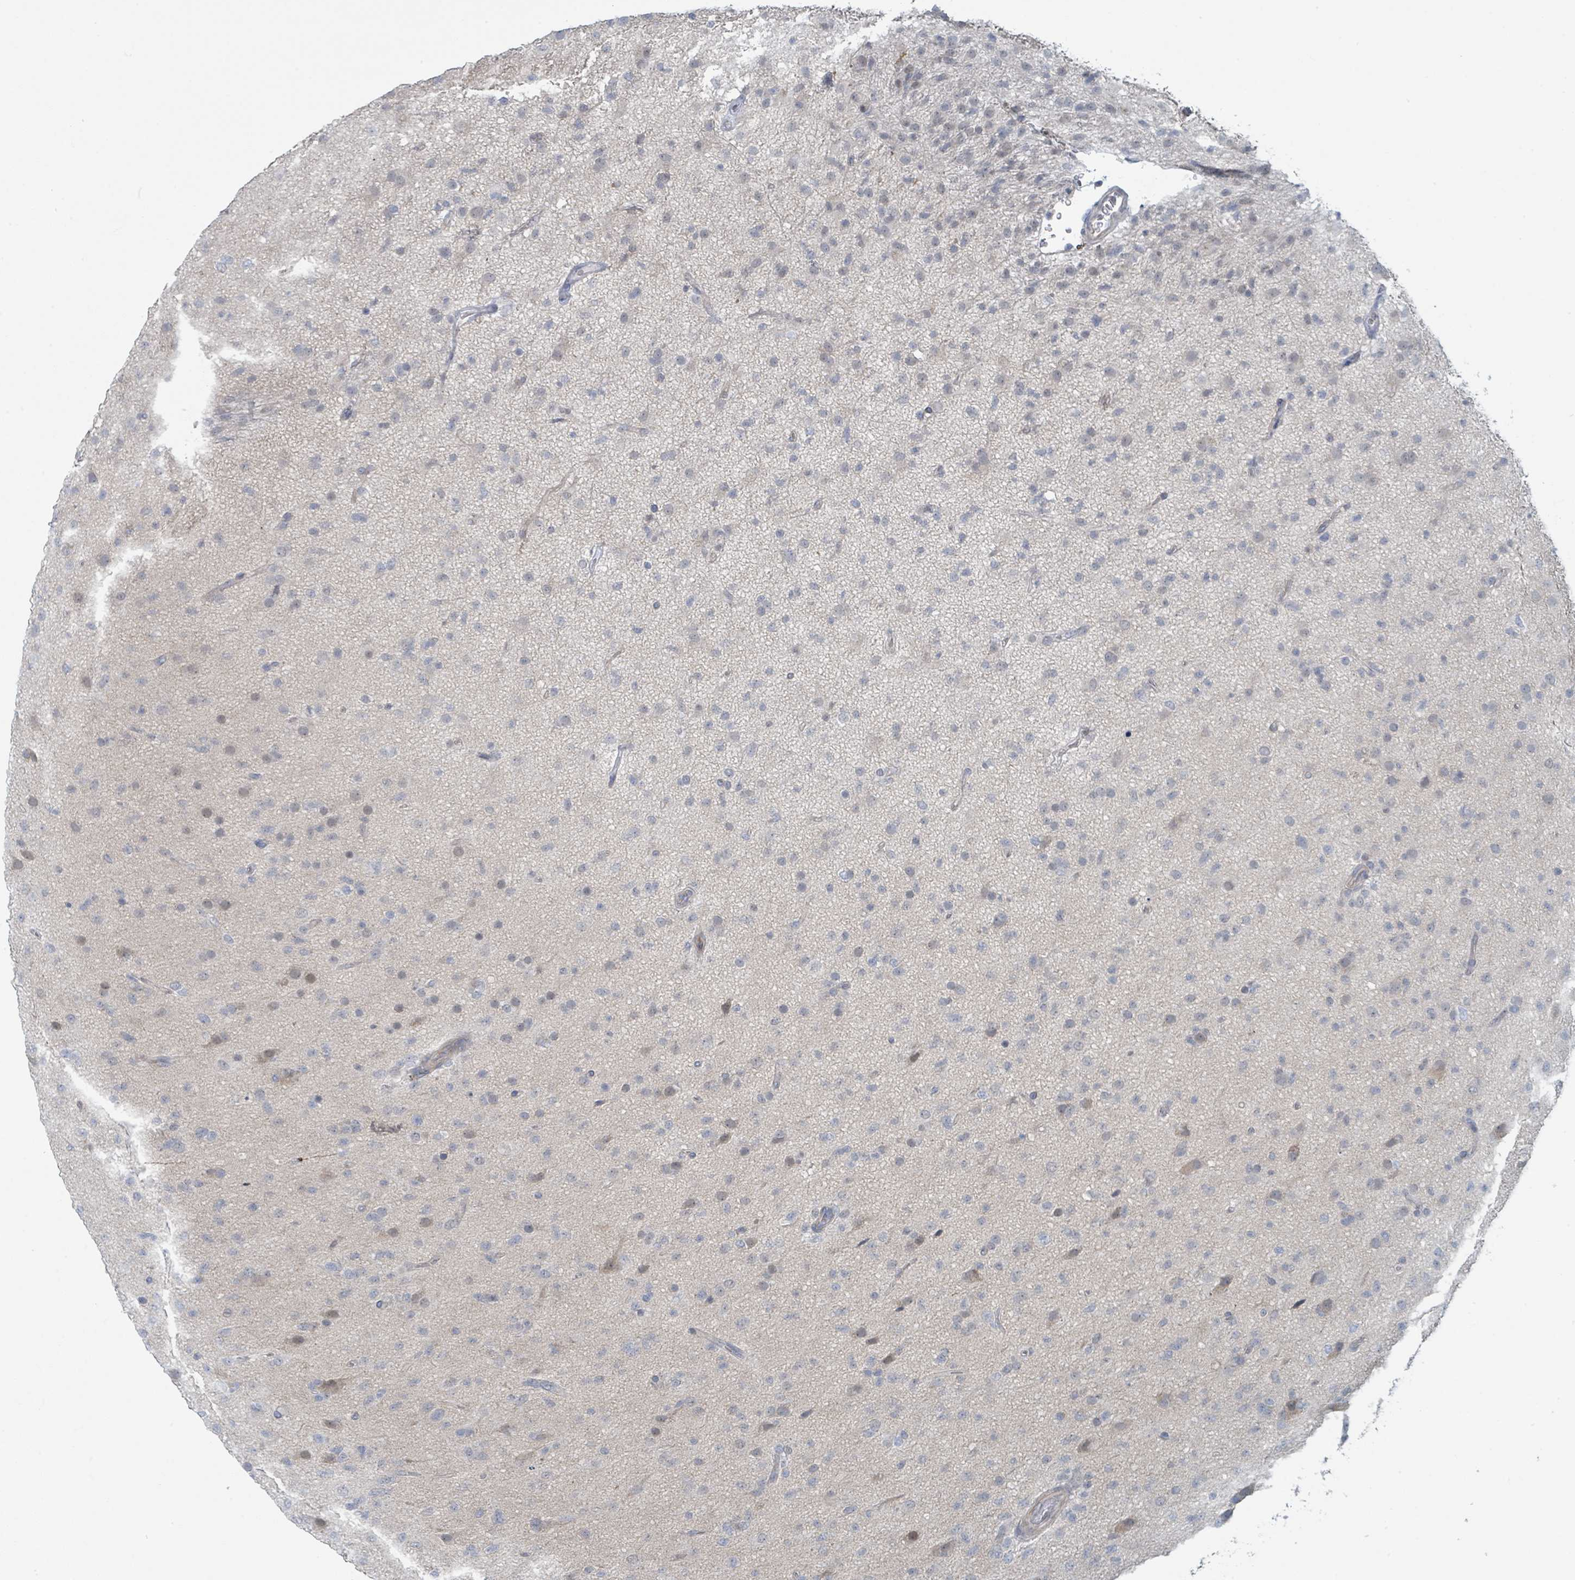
{"staining": {"intensity": "negative", "quantity": "none", "location": "none"}, "tissue": "glioma", "cell_type": "Tumor cells", "image_type": "cancer", "snomed": [{"axis": "morphology", "description": "Glioma, malignant, Low grade"}, {"axis": "topography", "description": "Brain"}], "caption": "Human malignant low-grade glioma stained for a protein using immunohistochemistry exhibits no expression in tumor cells.", "gene": "ANKRD55", "patient": {"sex": "male", "age": 65}}